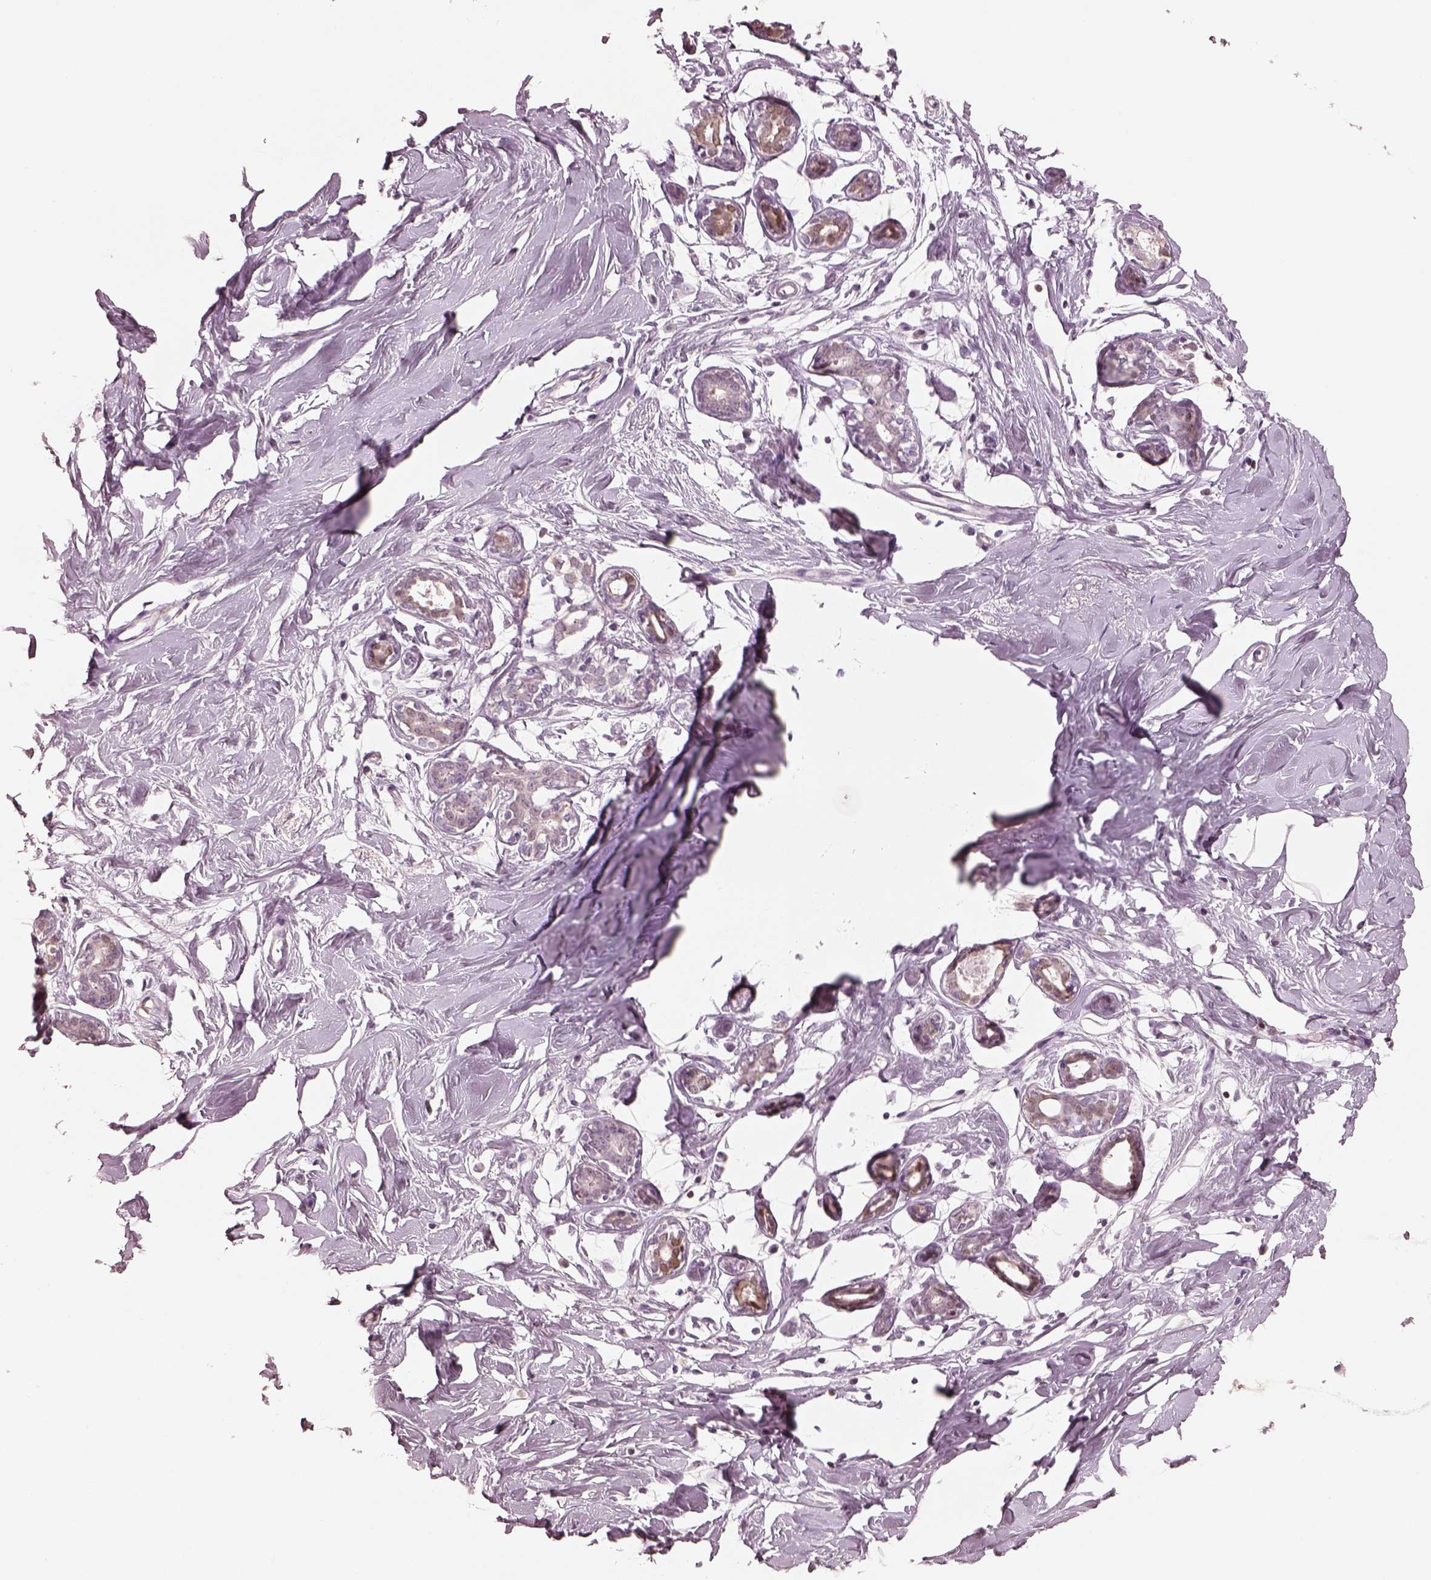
{"staining": {"intensity": "negative", "quantity": "none", "location": "none"}, "tissue": "breast", "cell_type": "Adipocytes", "image_type": "normal", "snomed": [{"axis": "morphology", "description": "Normal tissue, NOS"}, {"axis": "topography", "description": "Breast"}], "caption": "Adipocytes are negative for protein expression in benign human breast. (Immunohistochemistry, brightfield microscopy, high magnification).", "gene": "EGR4", "patient": {"sex": "female", "age": 27}}